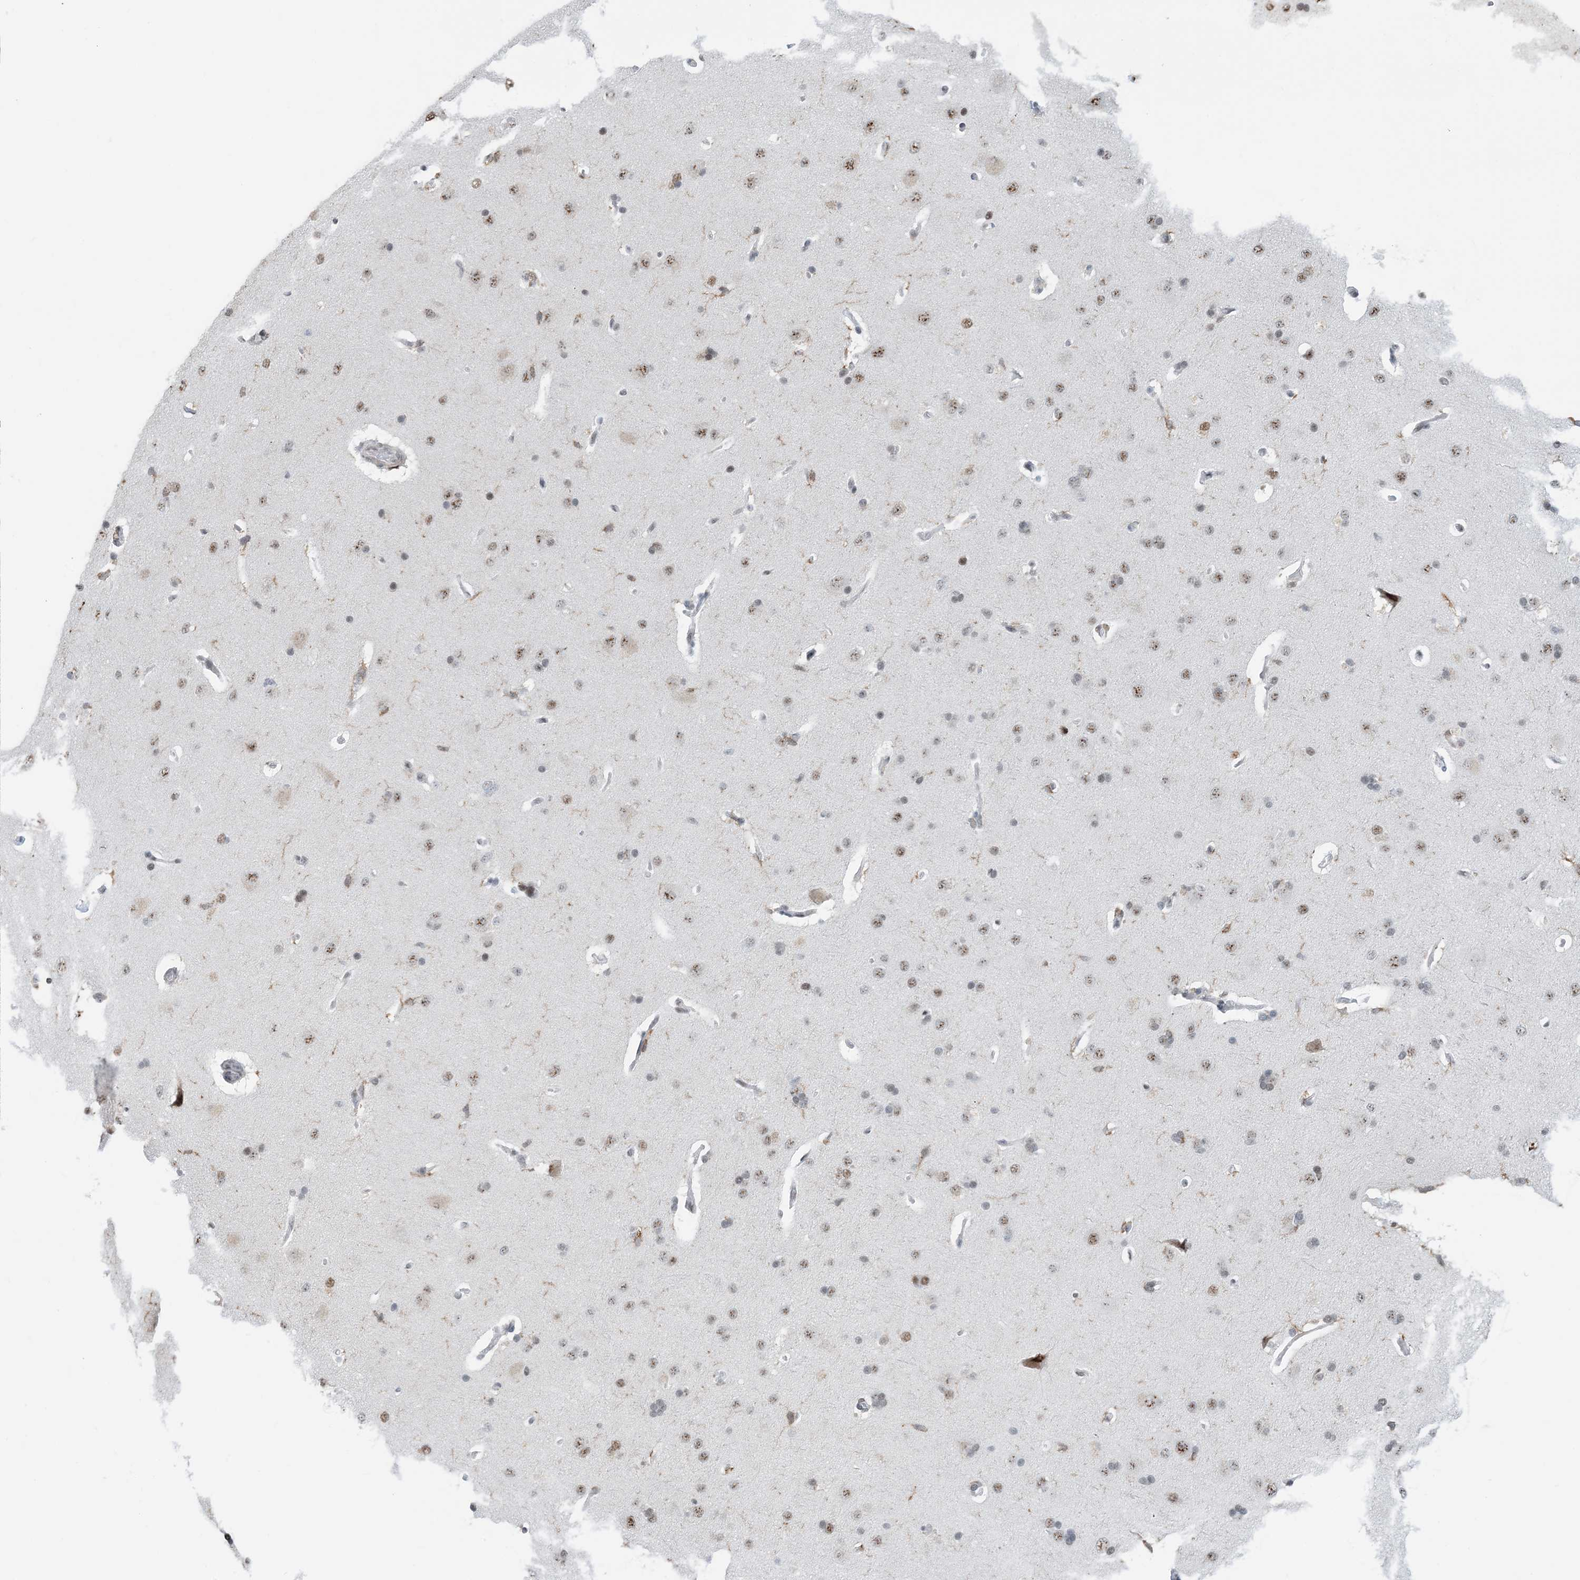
{"staining": {"intensity": "negative", "quantity": "none", "location": "none"}, "tissue": "cerebral cortex", "cell_type": "Endothelial cells", "image_type": "normal", "snomed": [{"axis": "morphology", "description": "Normal tissue, NOS"}, {"axis": "topography", "description": "Cerebral cortex"}], "caption": "This micrograph is of benign cerebral cortex stained with IHC to label a protein in brown with the nuclei are counter-stained blue. There is no staining in endothelial cells.", "gene": "HEMK1", "patient": {"sex": "male", "age": 62}}